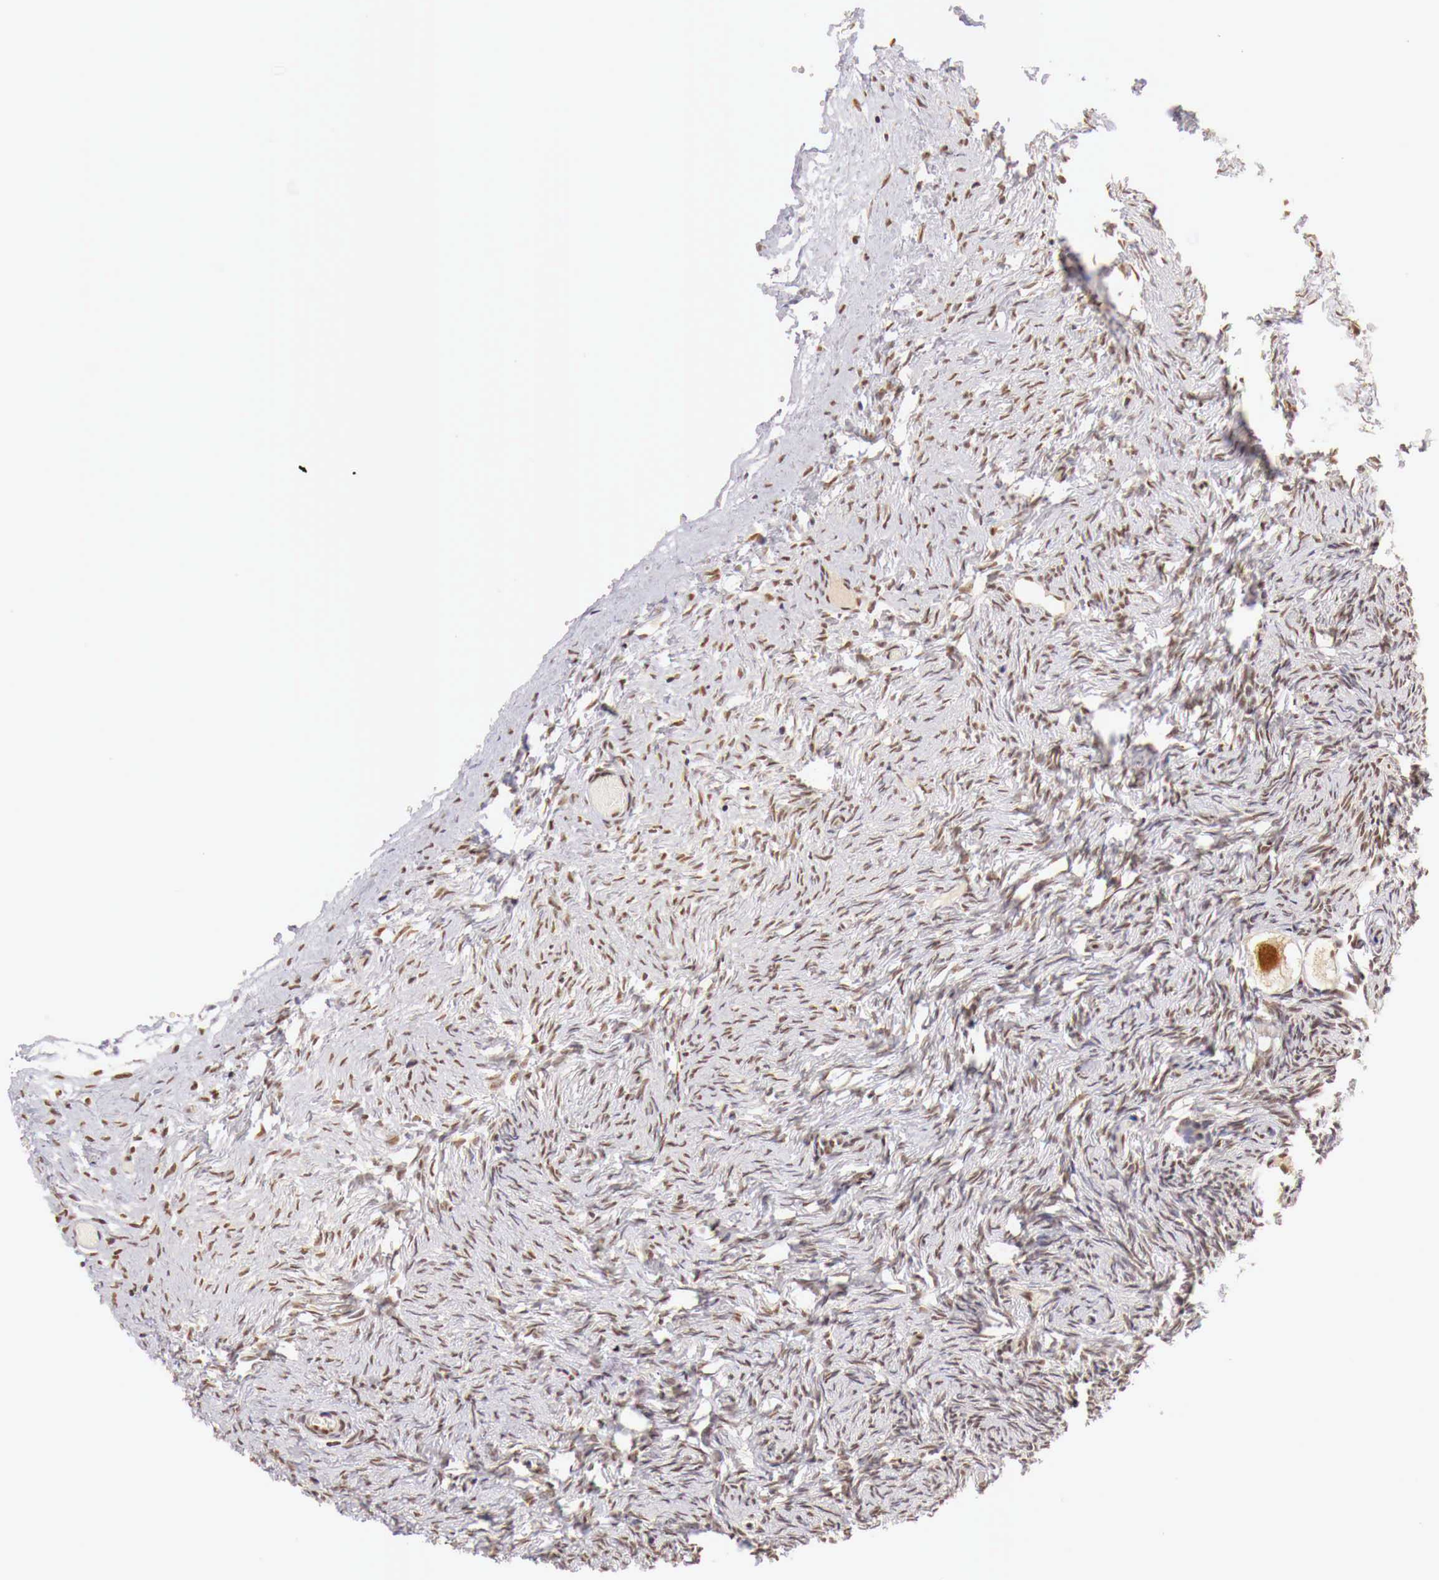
{"staining": {"intensity": "weak", "quantity": ">75%", "location": "cytoplasmic/membranous,nuclear"}, "tissue": "ovary", "cell_type": "Follicle cells", "image_type": "normal", "snomed": [{"axis": "morphology", "description": "Normal tissue, NOS"}, {"axis": "topography", "description": "Ovary"}], "caption": "Protein analysis of normal ovary demonstrates weak cytoplasmic/membranous,nuclear expression in approximately >75% of follicle cells.", "gene": "GPKOW", "patient": {"sex": "female", "age": 32}}